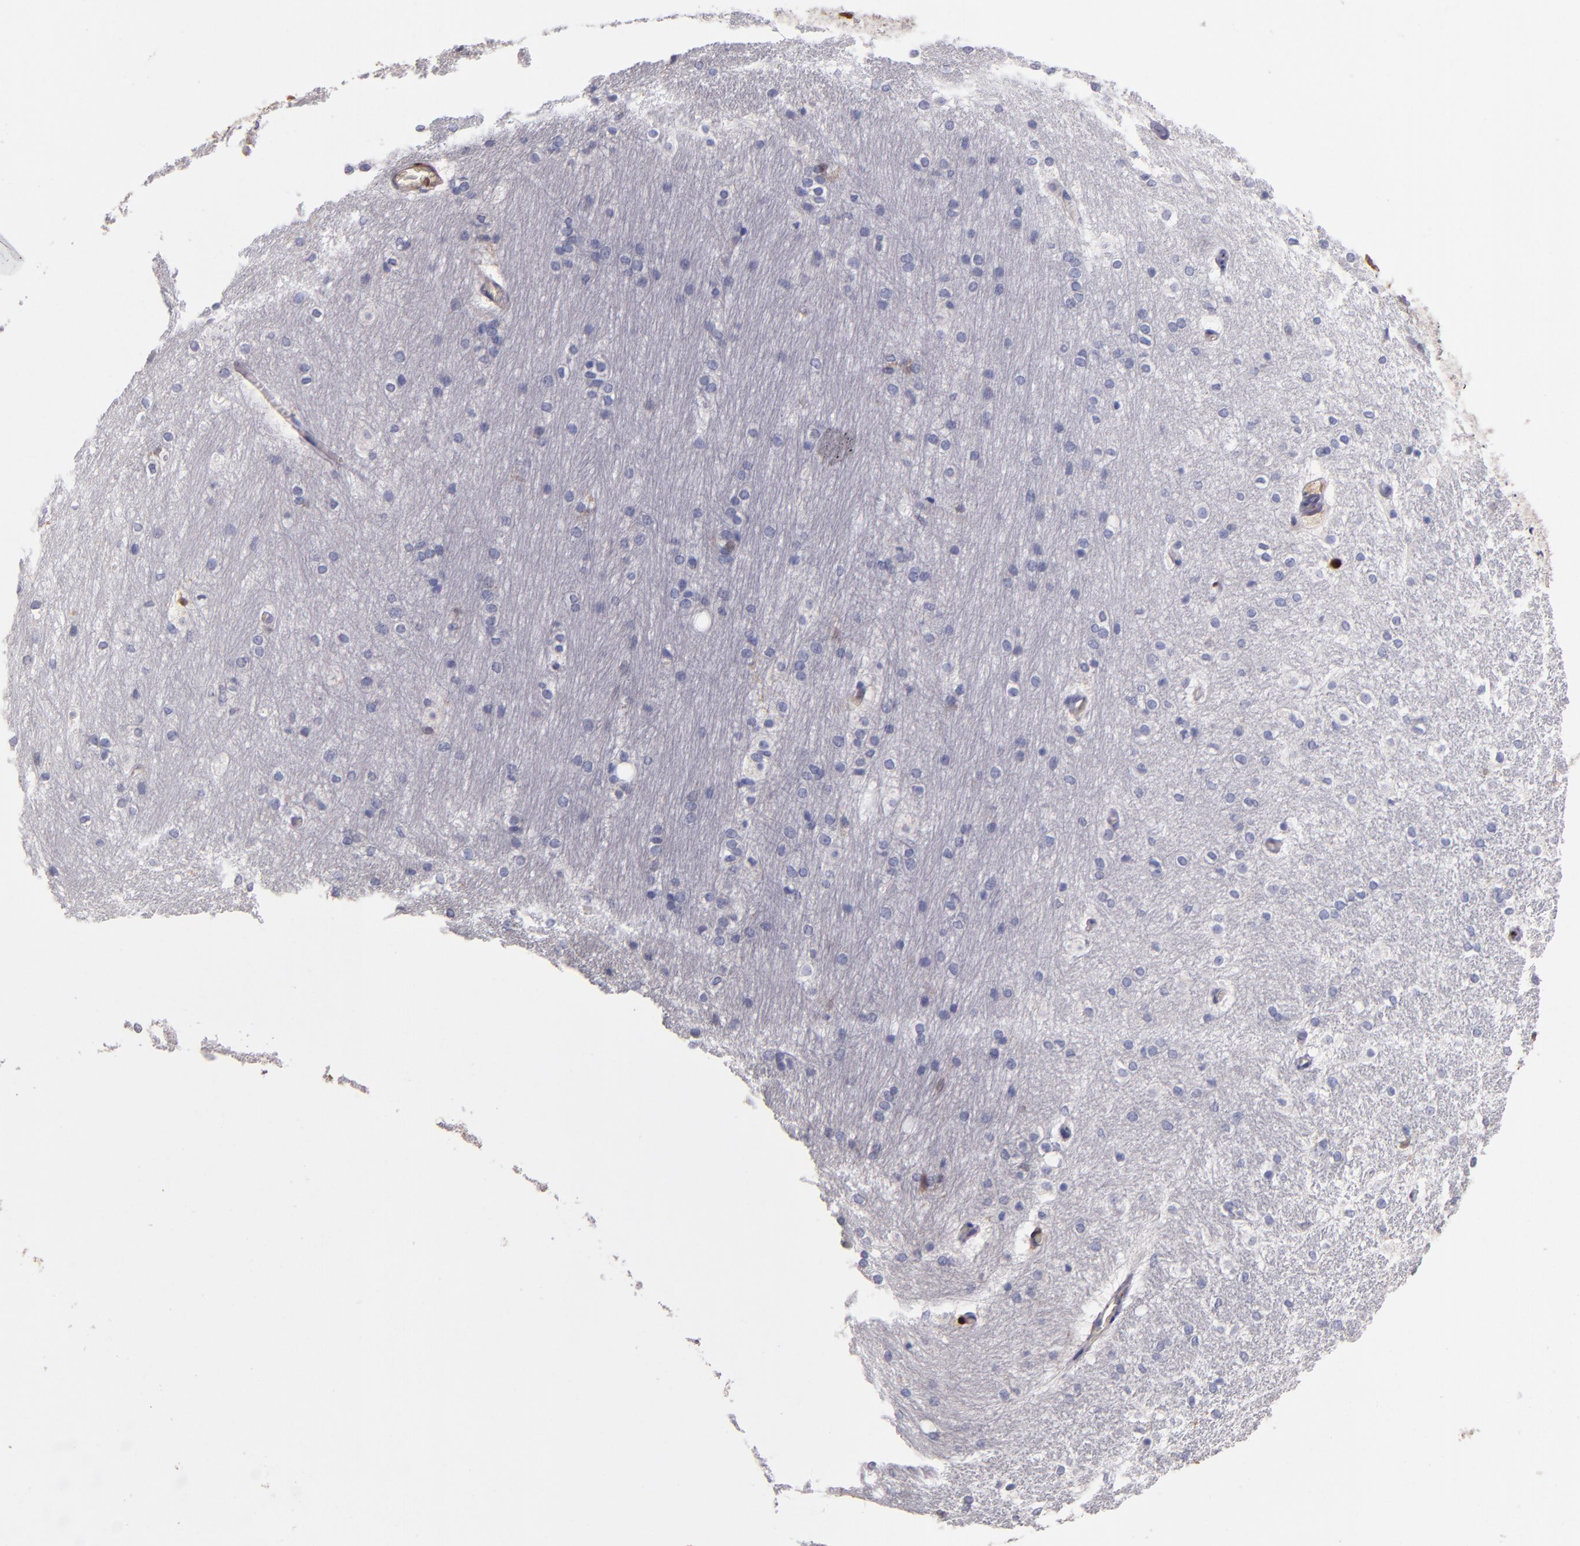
{"staining": {"intensity": "negative", "quantity": "none", "location": "none"}, "tissue": "hippocampus", "cell_type": "Glial cells", "image_type": "normal", "snomed": [{"axis": "morphology", "description": "Normal tissue, NOS"}, {"axis": "topography", "description": "Hippocampus"}], "caption": "This is an IHC image of benign hippocampus. There is no positivity in glial cells.", "gene": "S100A4", "patient": {"sex": "female", "age": 19}}